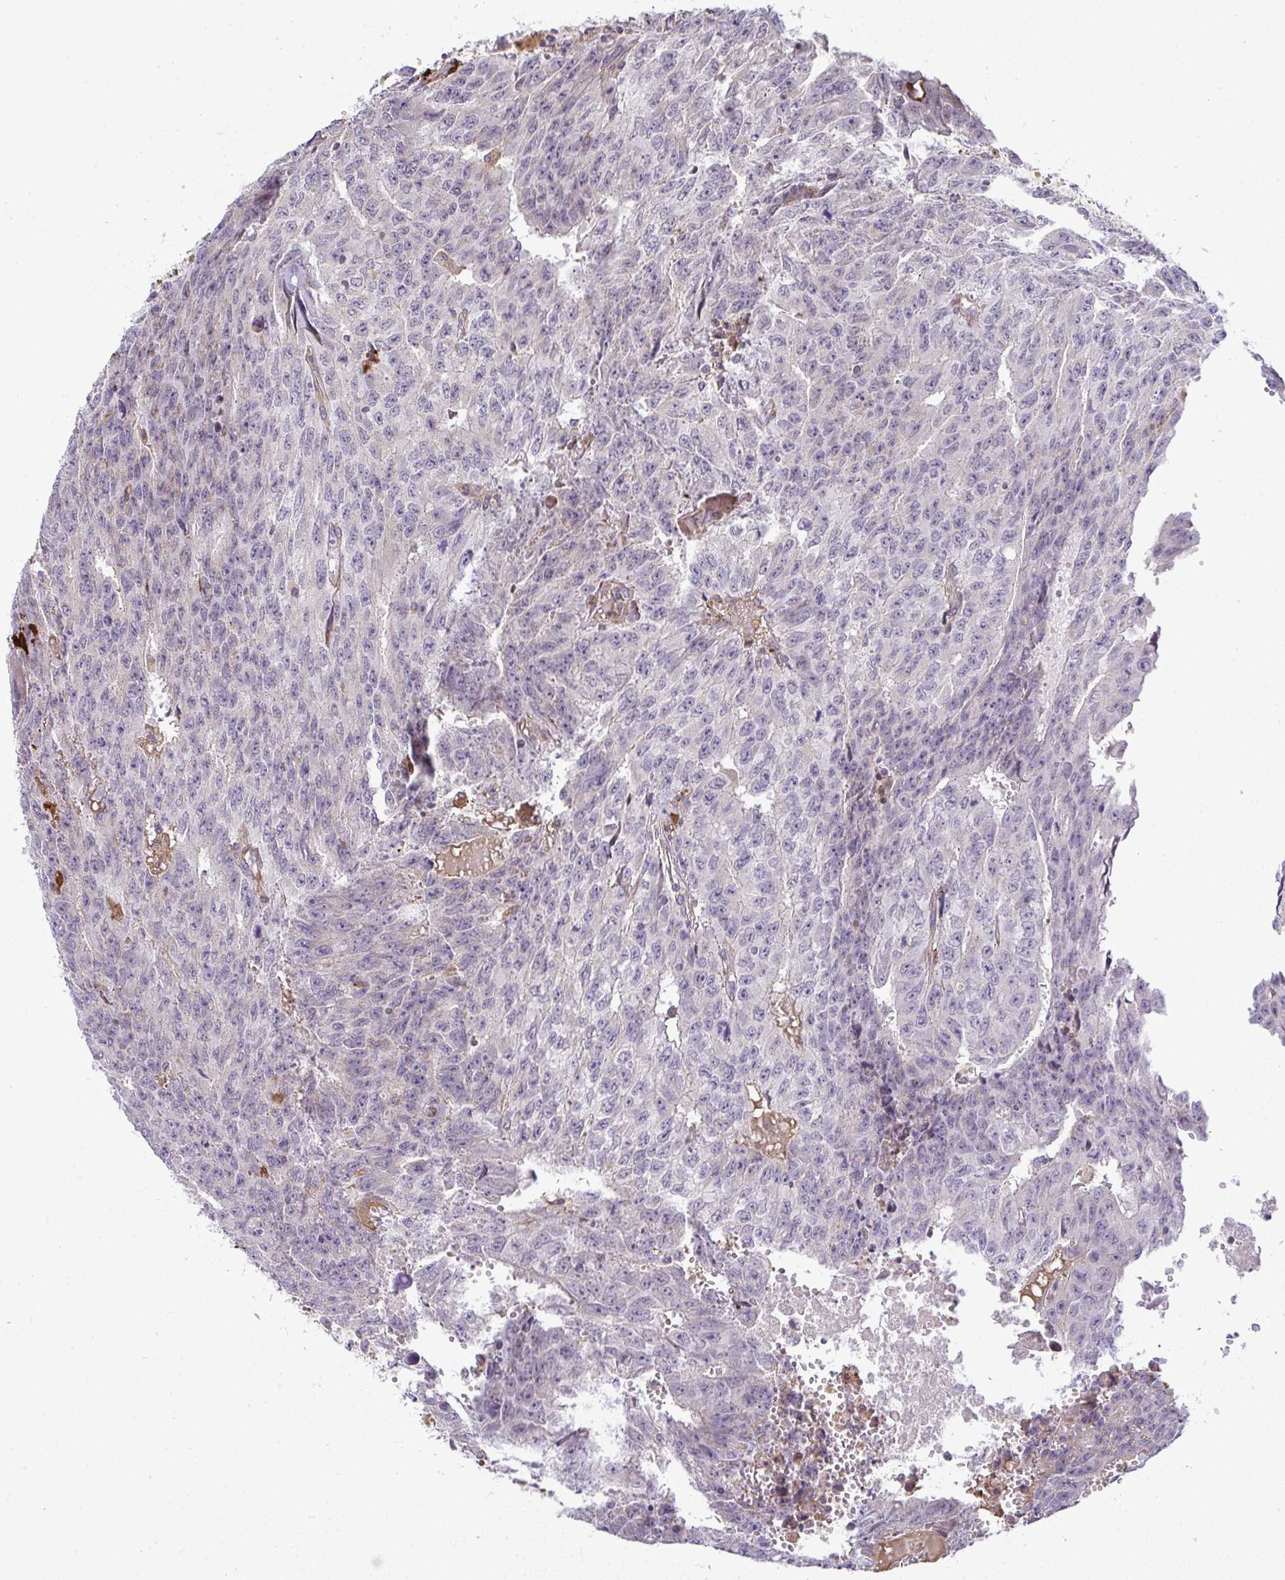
{"staining": {"intensity": "negative", "quantity": "none", "location": "none"}, "tissue": "testis cancer", "cell_type": "Tumor cells", "image_type": "cancer", "snomed": [{"axis": "morphology", "description": "Carcinoma, Embryonal, NOS"}, {"axis": "morphology", "description": "Teratoma, malignant, NOS"}, {"axis": "topography", "description": "Testis"}], "caption": "Immunohistochemistry (IHC) photomicrograph of neoplastic tissue: human testis cancer stained with DAB (3,3'-diaminobenzidine) exhibits no significant protein positivity in tumor cells. (DAB immunohistochemistry (IHC) visualized using brightfield microscopy, high magnification).", "gene": "GRID2", "patient": {"sex": "male", "age": 24}}